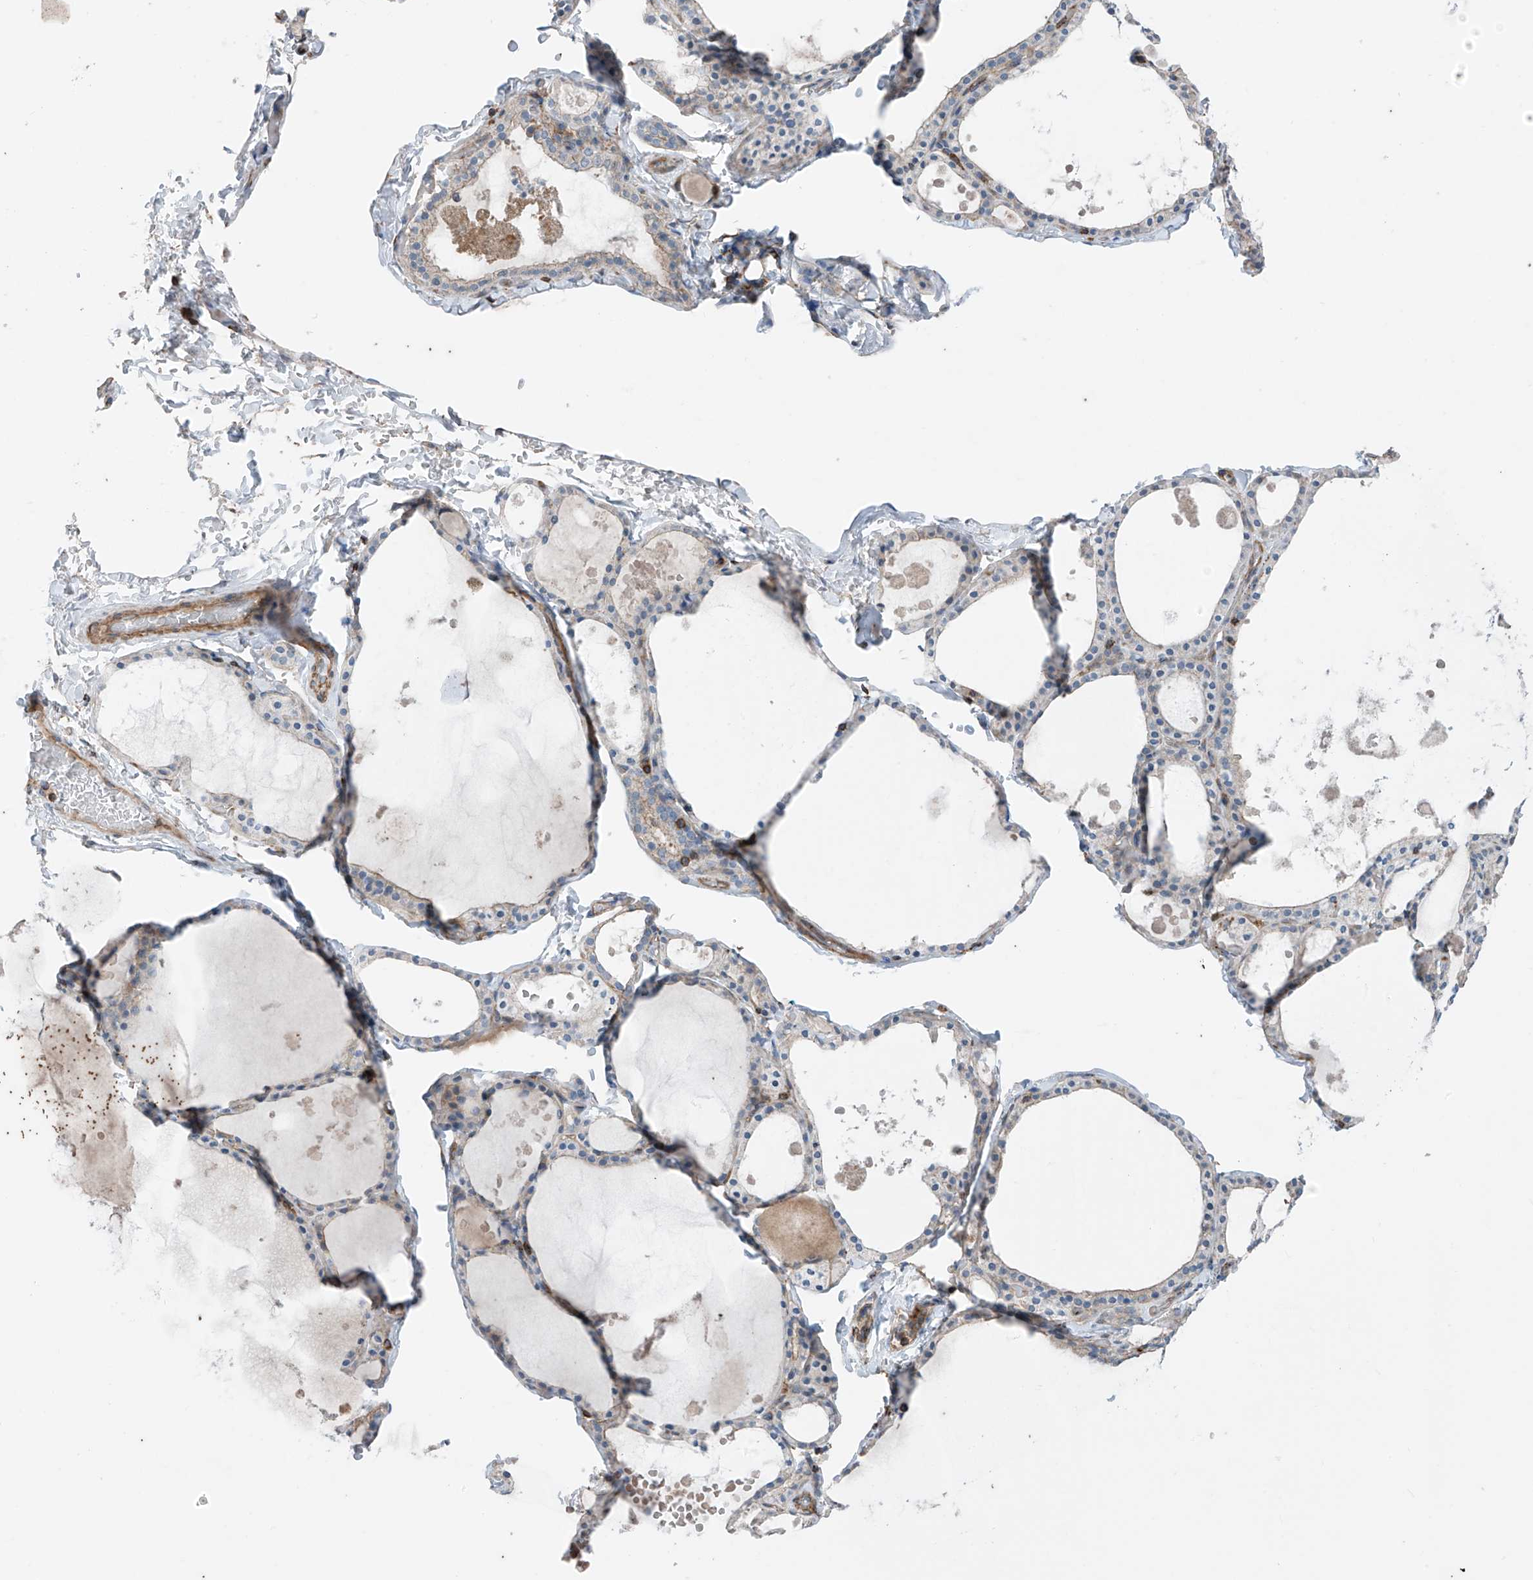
{"staining": {"intensity": "weak", "quantity": "25%-75%", "location": "cytoplasmic/membranous"}, "tissue": "thyroid gland", "cell_type": "Glandular cells", "image_type": "normal", "snomed": [{"axis": "morphology", "description": "Normal tissue, NOS"}, {"axis": "topography", "description": "Thyroid gland"}], "caption": "Protein expression analysis of benign thyroid gland displays weak cytoplasmic/membranous positivity in about 25%-75% of glandular cells. Nuclei are stained in blue.", "gene": "SLC1A5", "patient": {"sex": "male", "age": 56}}